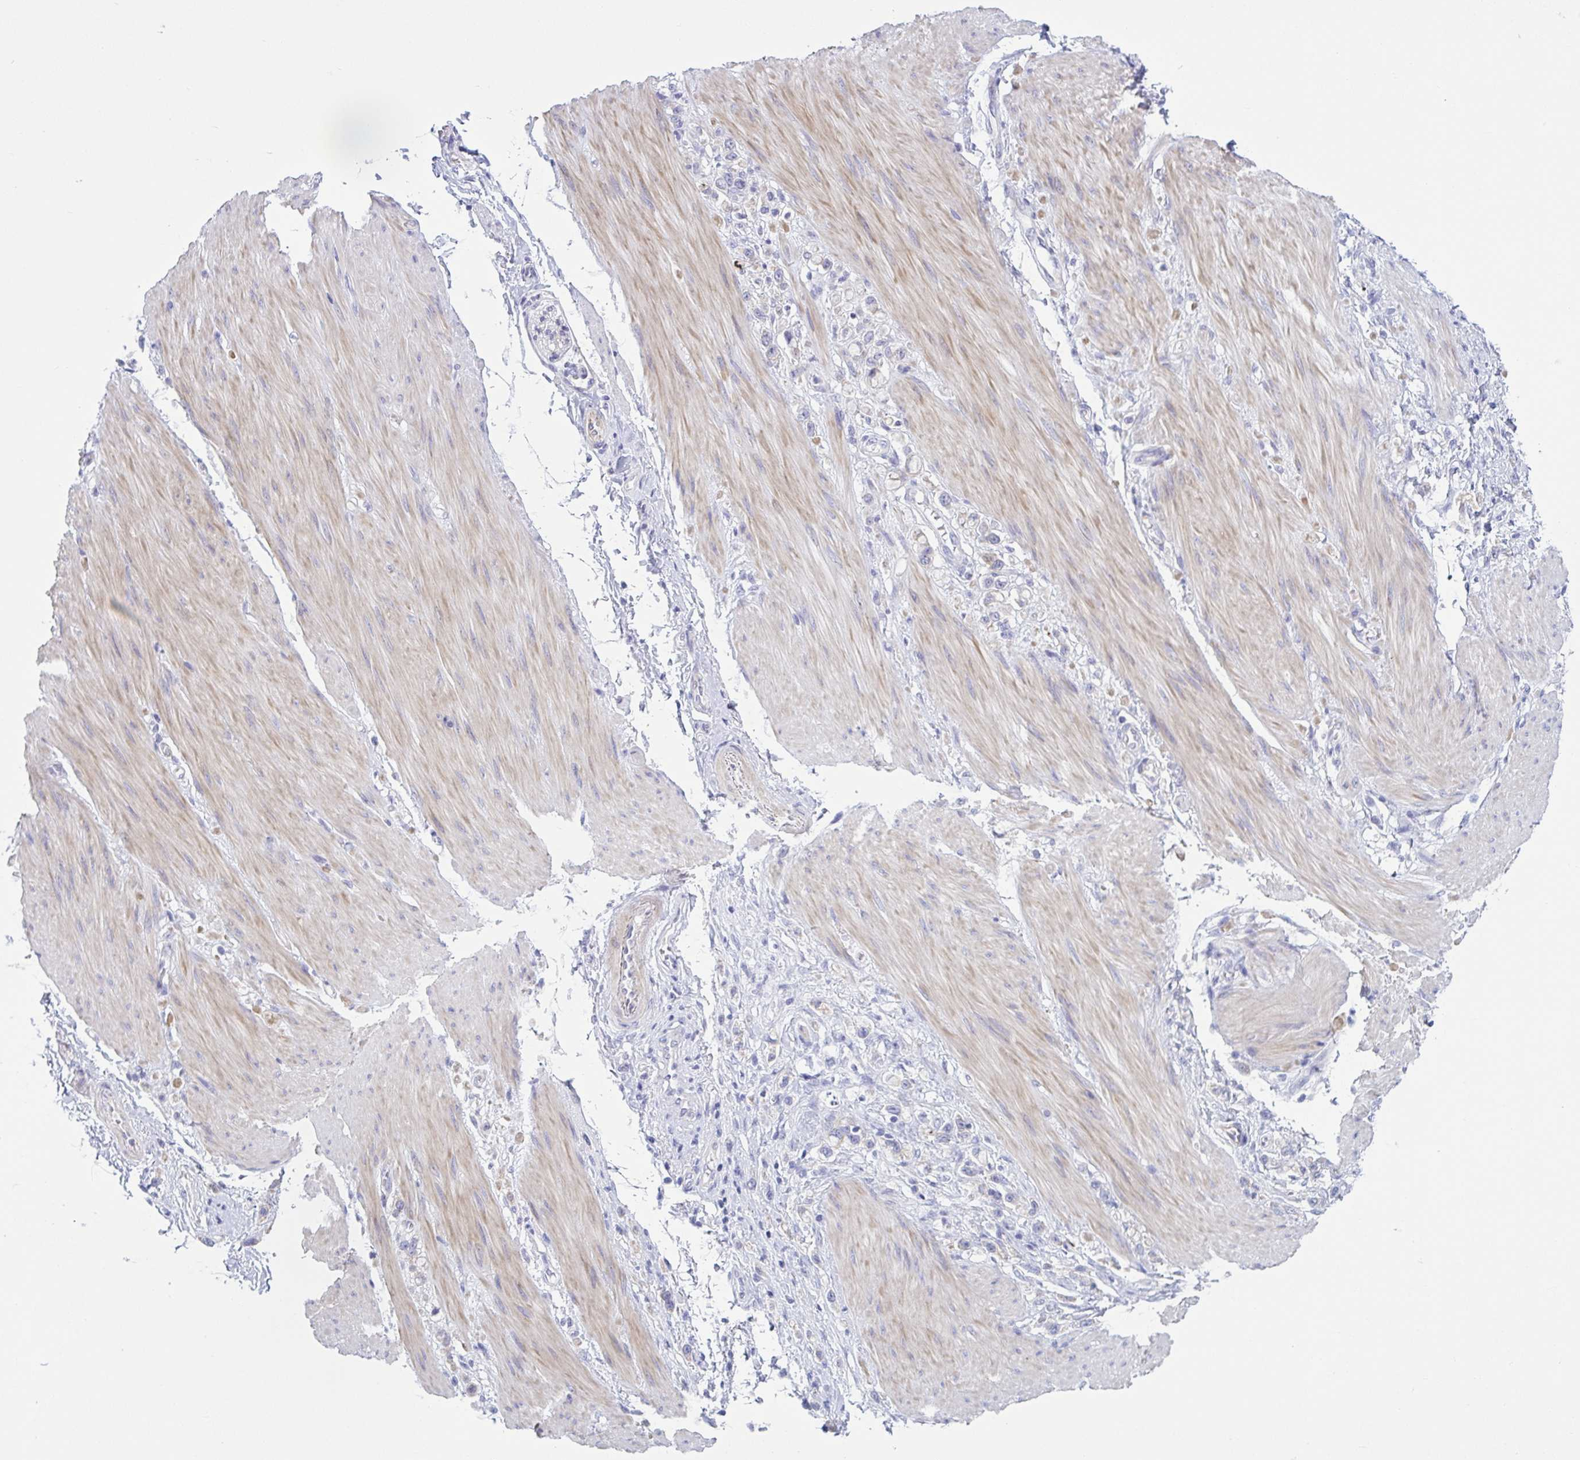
{"staining": {"intensity": "negative", "quantity": "none", "location": "none"}, "tissue": "stomach cancer", "cell_type": "Tumor cells", "image_type": "cancer", "snomed": [{"axis": "morphology", "description": "Adenocarcinoma, NOS"}, {"axis": "topography", "description": "Stomach"}], "caption": "This is an immunohistochemistry (IHC) histopathology image of stomach cancer. There is no expression in tumor cells.", "gene": "TNNI2", "patient": {"sex": "female", "age": 65}}